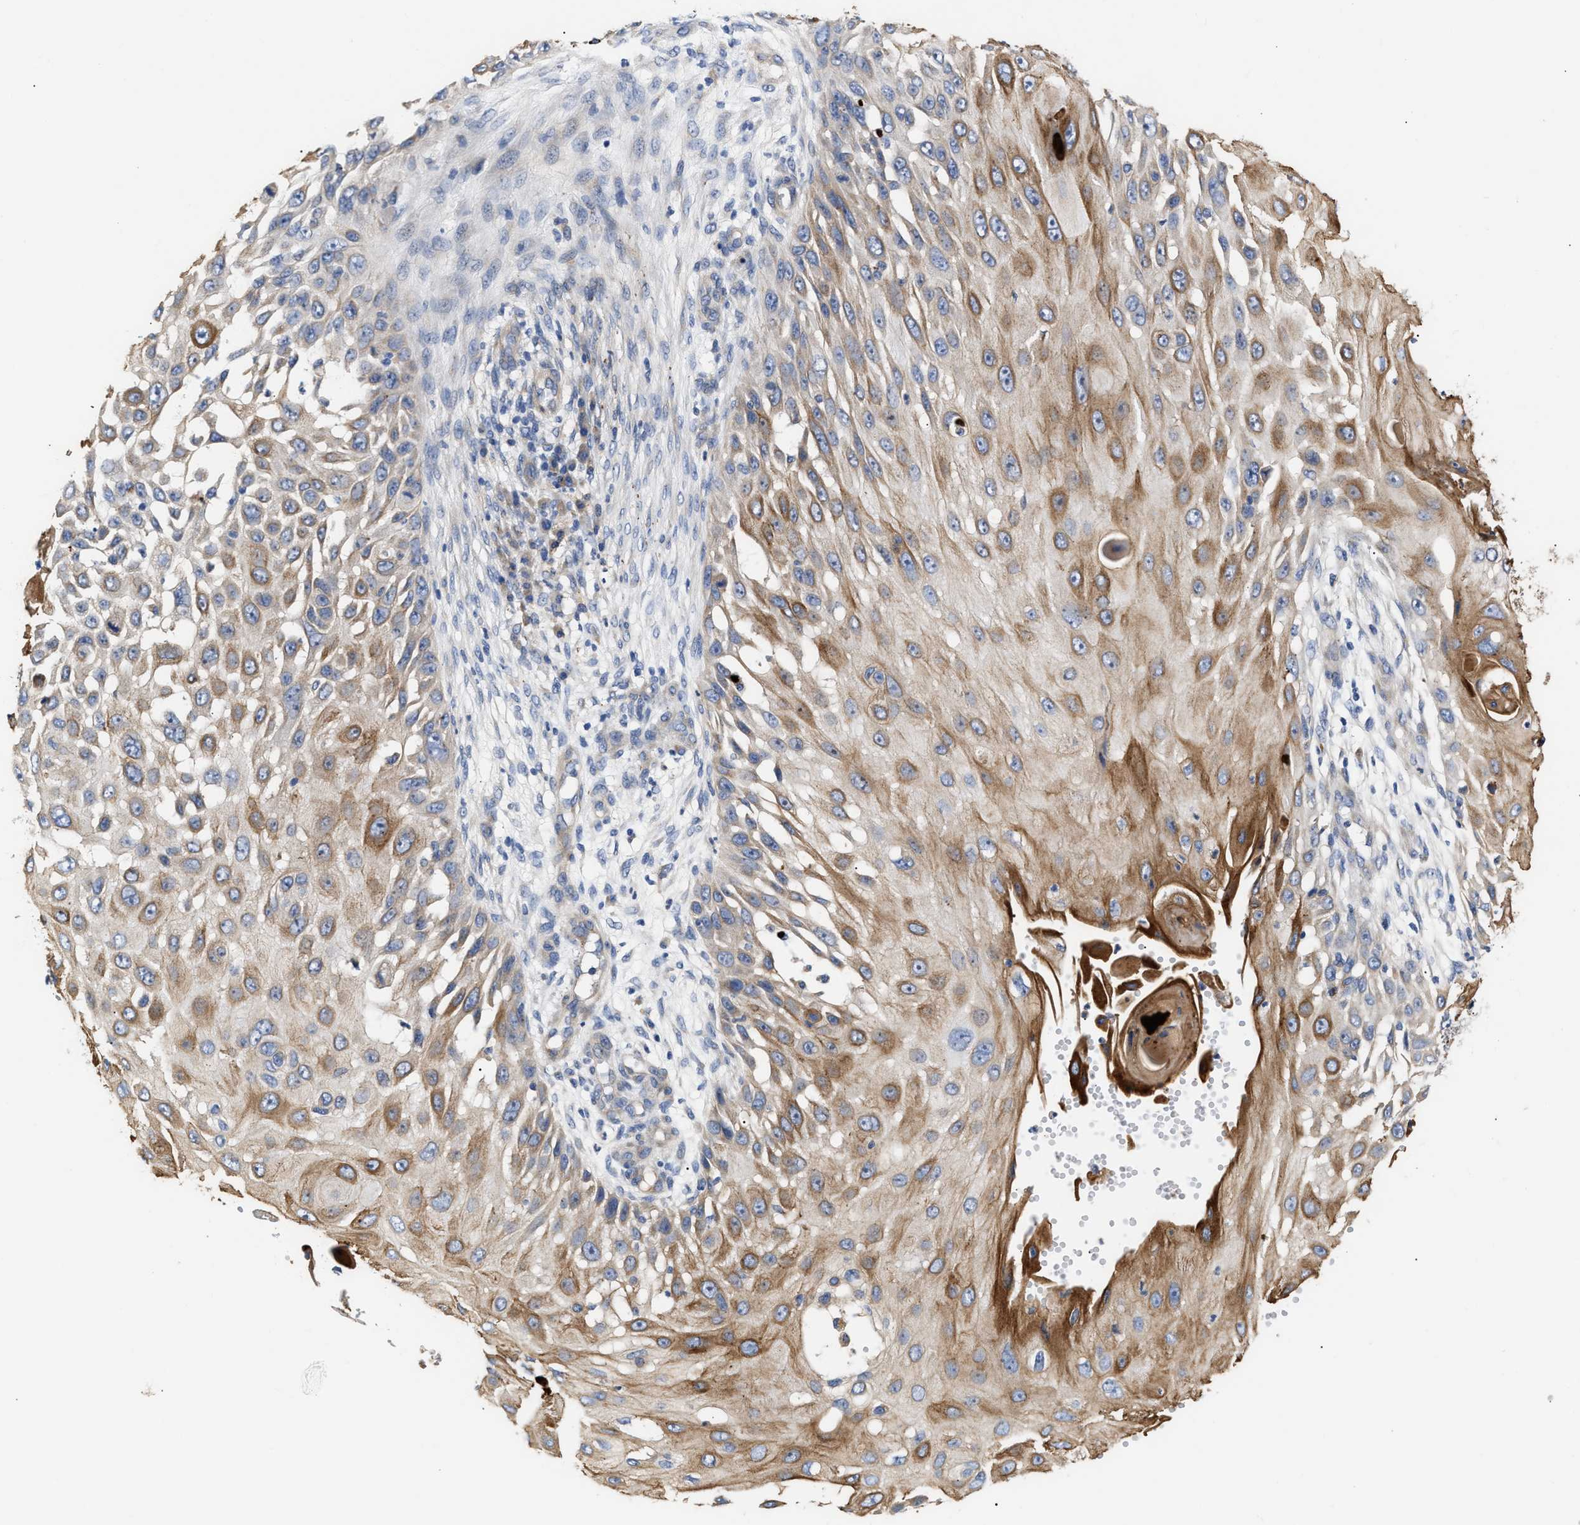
{"staining": {"intensity": "moderate", "quantity": "25%-75%", "location": "cytoplasmic/membranous"}, "tissue": "skin cancer", "cell_type": "Tumor cells", "image_type": "cancer", "snomed": [{"axis": "morphology", "description": "Squamous cell carcinoma, NOS"}, {"axis": "topography", "description": "Skin"}], "caption": "Tumor cells exhibit moderate cytoplasmic/membranous staining in approximately 25%-75% of cells in skin cancer.", "gene": "CCDC146", "patient": {"sex": "female", "age": 44}}